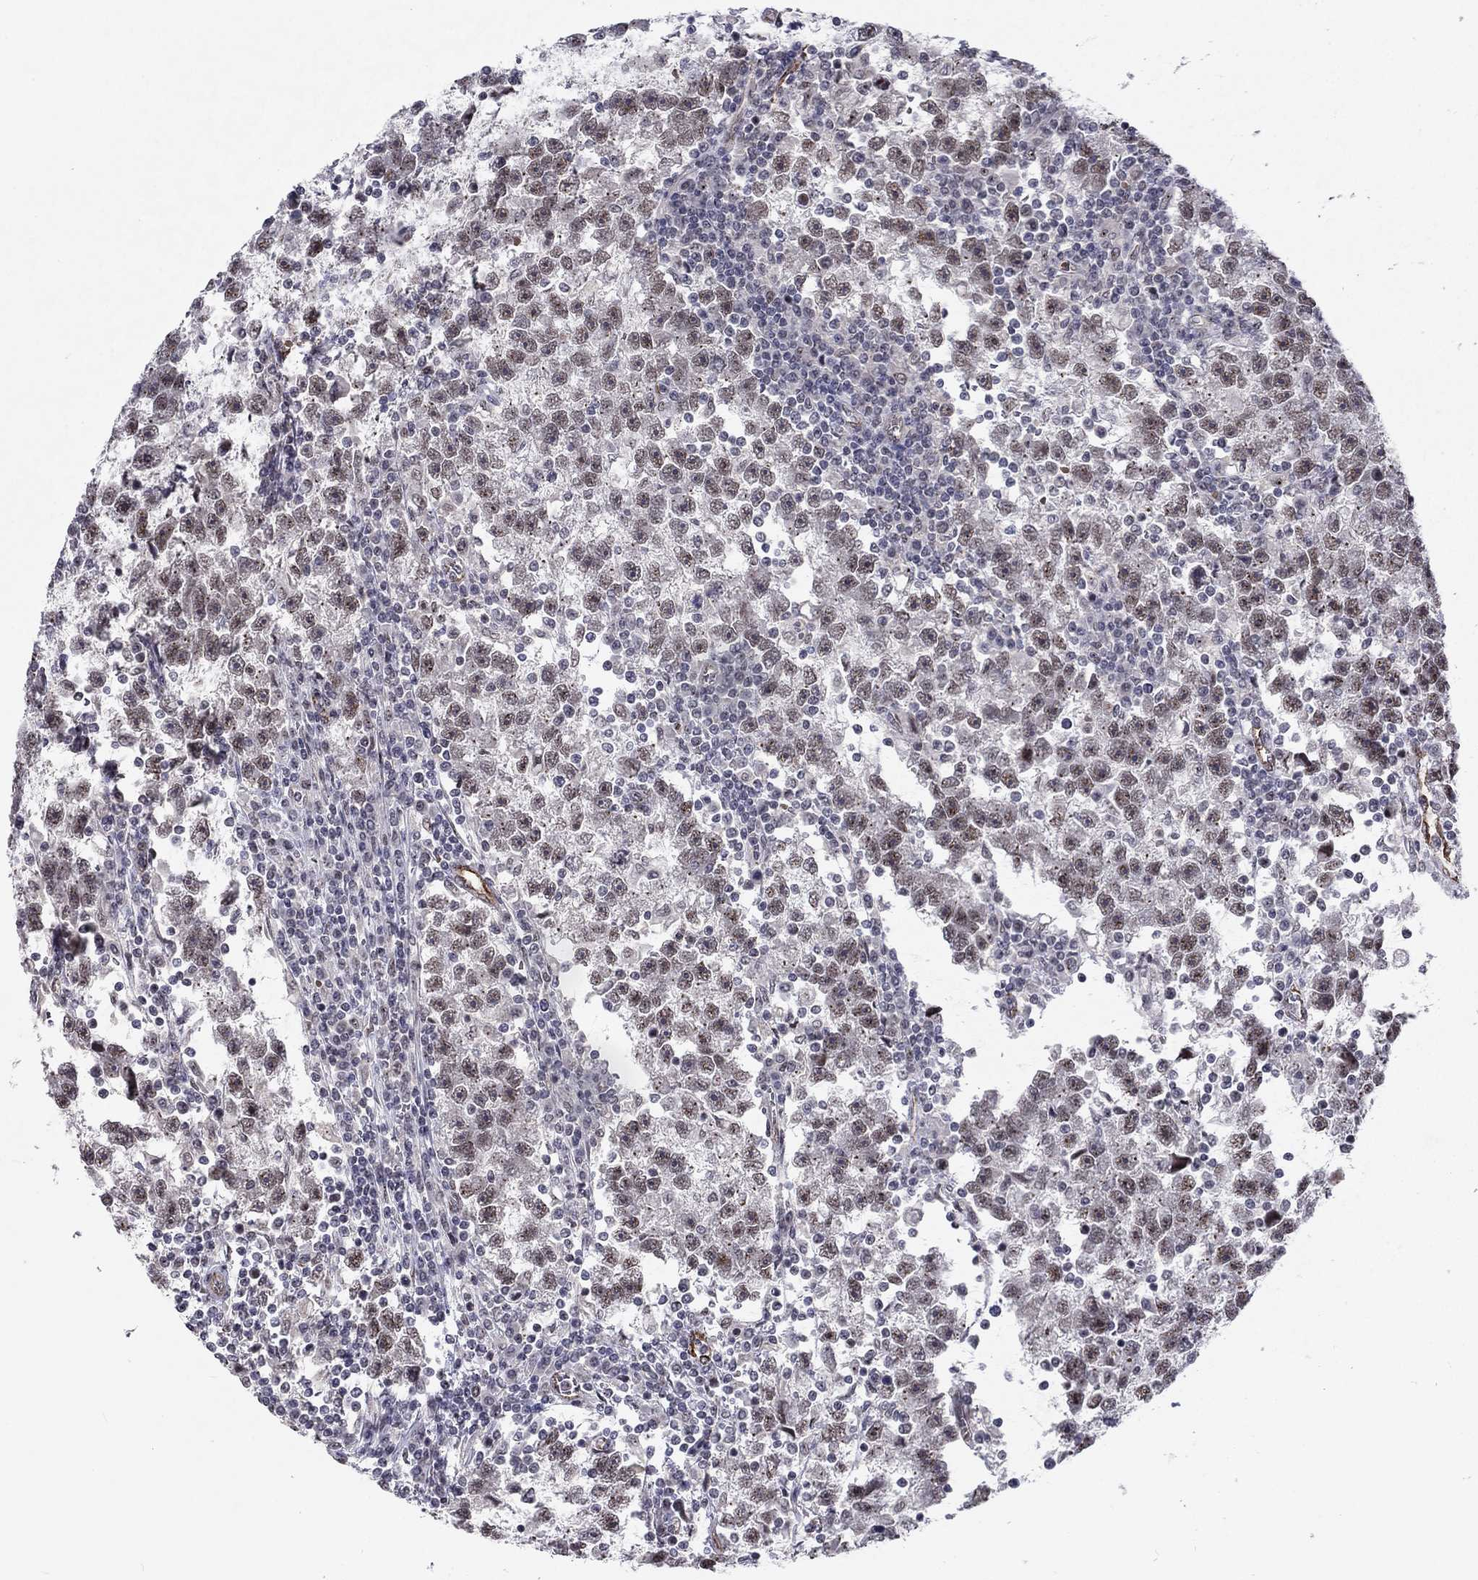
{"staining": {"intensity": "moderate", "quantity": "25%-75%", "location": "nuclear"}, "tissue": "testis cancer", "cell_type": "Tumor cells", "image_type": "cancer", "snomed": [{"axis": "morphology", "description": "Seminoma, NOS"}, {"axis": "topography", "description": "Testis"}], "caption": "Testis cancer stained with a protein marker exhibits moderate staining in tumor cells.", "gene": "ZBED1", "patient": {"sex": "male", "age": 47}}